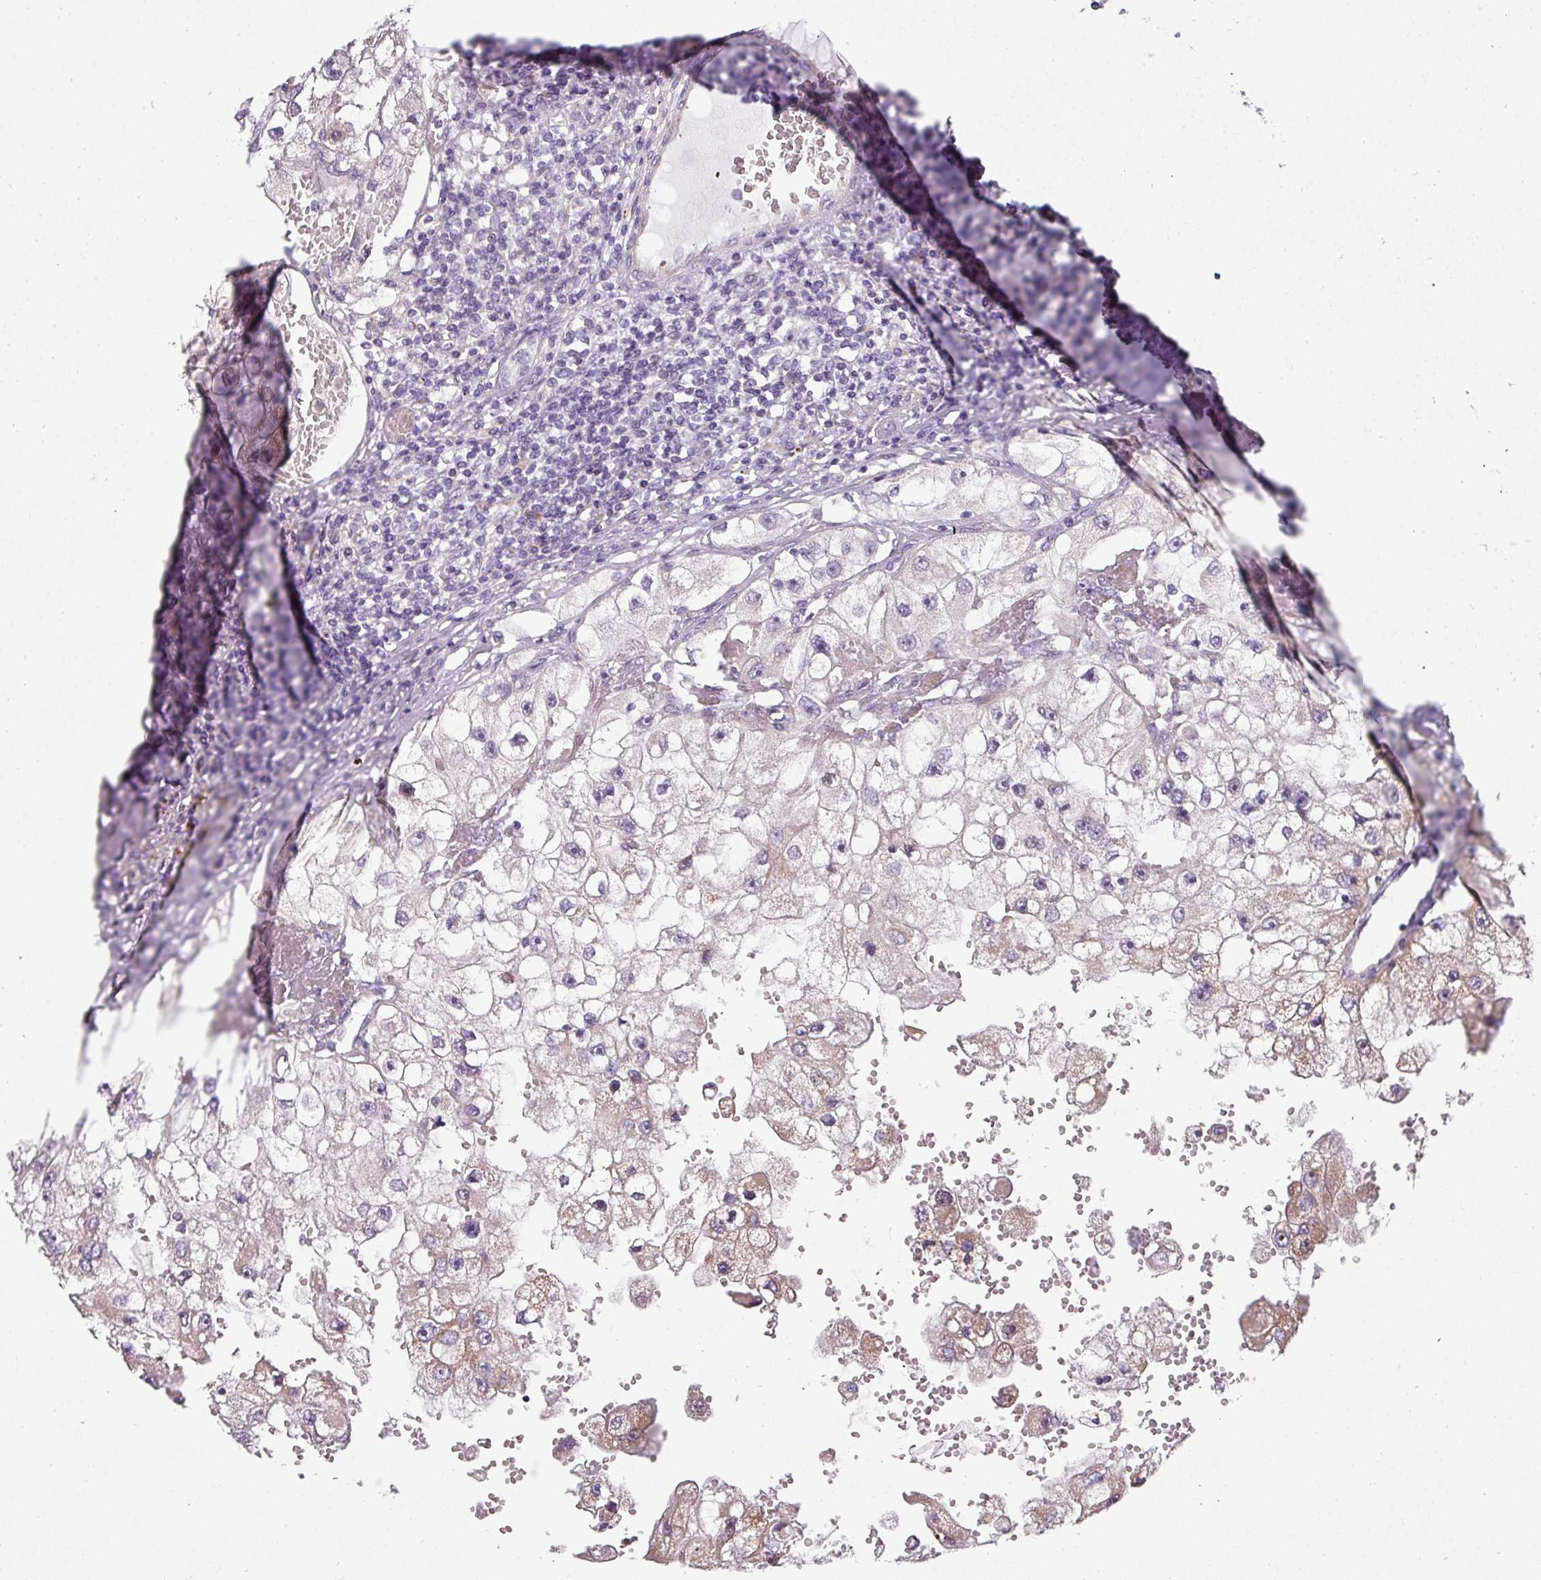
{"staining": {"intensity": "negative", "quantity": "none", "location": "none"}, "tissue": "renal cancer", "cell_type": "Tumor cells", "image_type": "cancer", "snomed": [{"axis": "morphology", "description": "Adenocarcinoma, NOS"}, {"axis": "topography", "description": "Kidney"}], "caption": "Immunohistochemical staining of renal cancer (adenocarcinoma) exhibits no significant staining in tumor cells.", "gene": "STK35", "patient": {"sex": "male", "age": 63}}